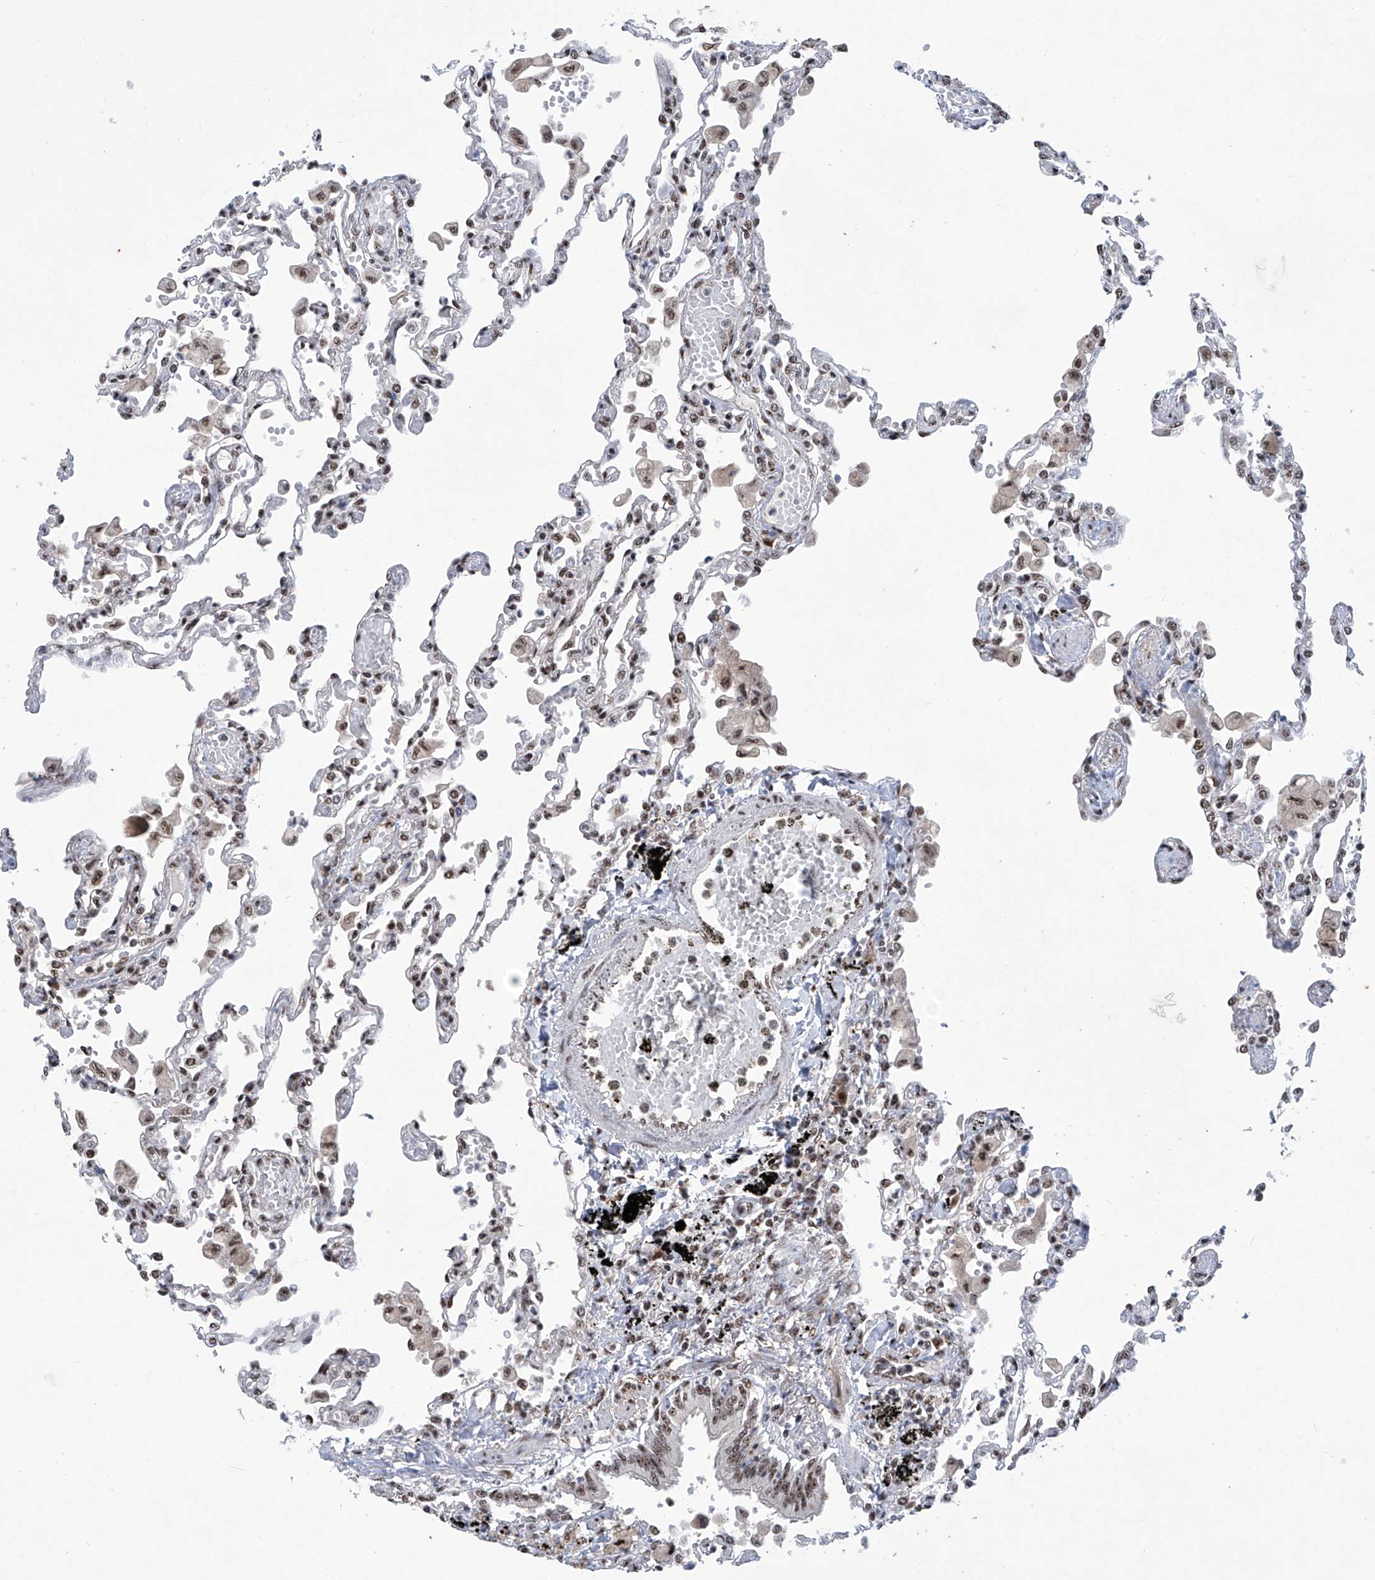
{"staining": {"intensity": "moderate", "quantity": "25%-75%", "location": "nuclear"}, "tissue": "lung", "cell_type": "Alveolar cells", "image_type": "normal", "snomed": [{"axis": "morphology", "description": "Normal tissue, NOS"}, {"axis": "topography", "description": "Bronchus"}, {"axis": "topography", "description": "Lung"}], "caption": "Alveolar cells demonstrate medium levels of moderate nuclear expression in about 25%-75% of cells in normal human lung.", "gene": "FBXL4", "patient": {"sex": "female", "age": 49}}